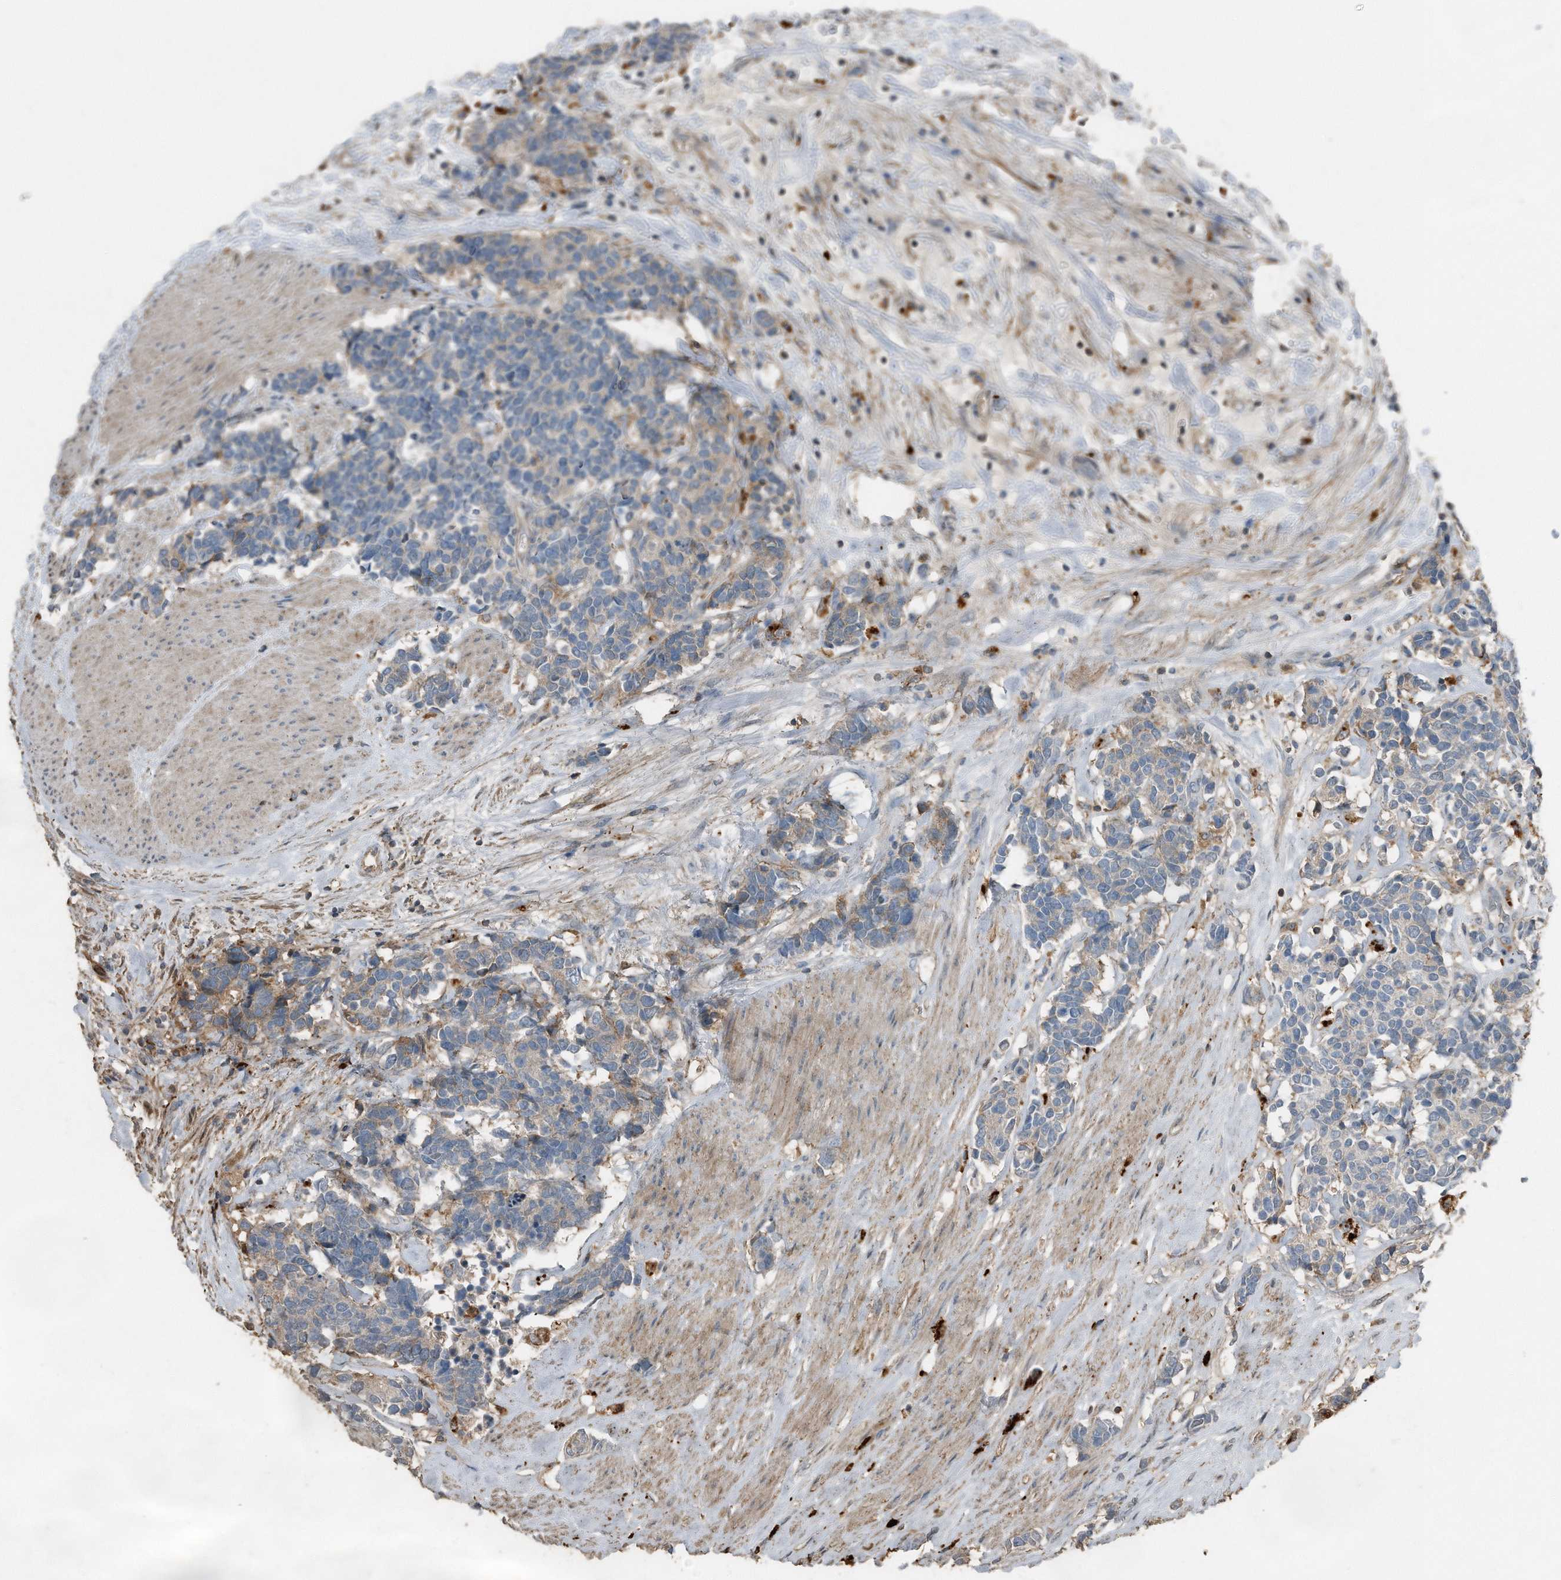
{"staining": {"intensity": "weak", "quantity": "<25%", "location": "cytoplasmic/membranous"}, "tissue": "carcinoid", "cell_type": "Tumor cells", "image_type": "cancer", "snomed": [{"axis": "morphology", "description": "Carcinoma, NOS"}, {"axis": "morphology", "description": "Carcinoid, malignant, NOS"}, {"axis": "topography", "description": "Urinary bladder"}], "caption": "High power microscopy image of an IHC histopathology image of carcinoma, revealing no significant expression in tumor cells. (Stains: DAB IHC with hematoxylin counter stain, Microscopy: brightfield microscopy at high magnification).", "gene": "C9", "patient": {"sex": "male", "age": 57}}